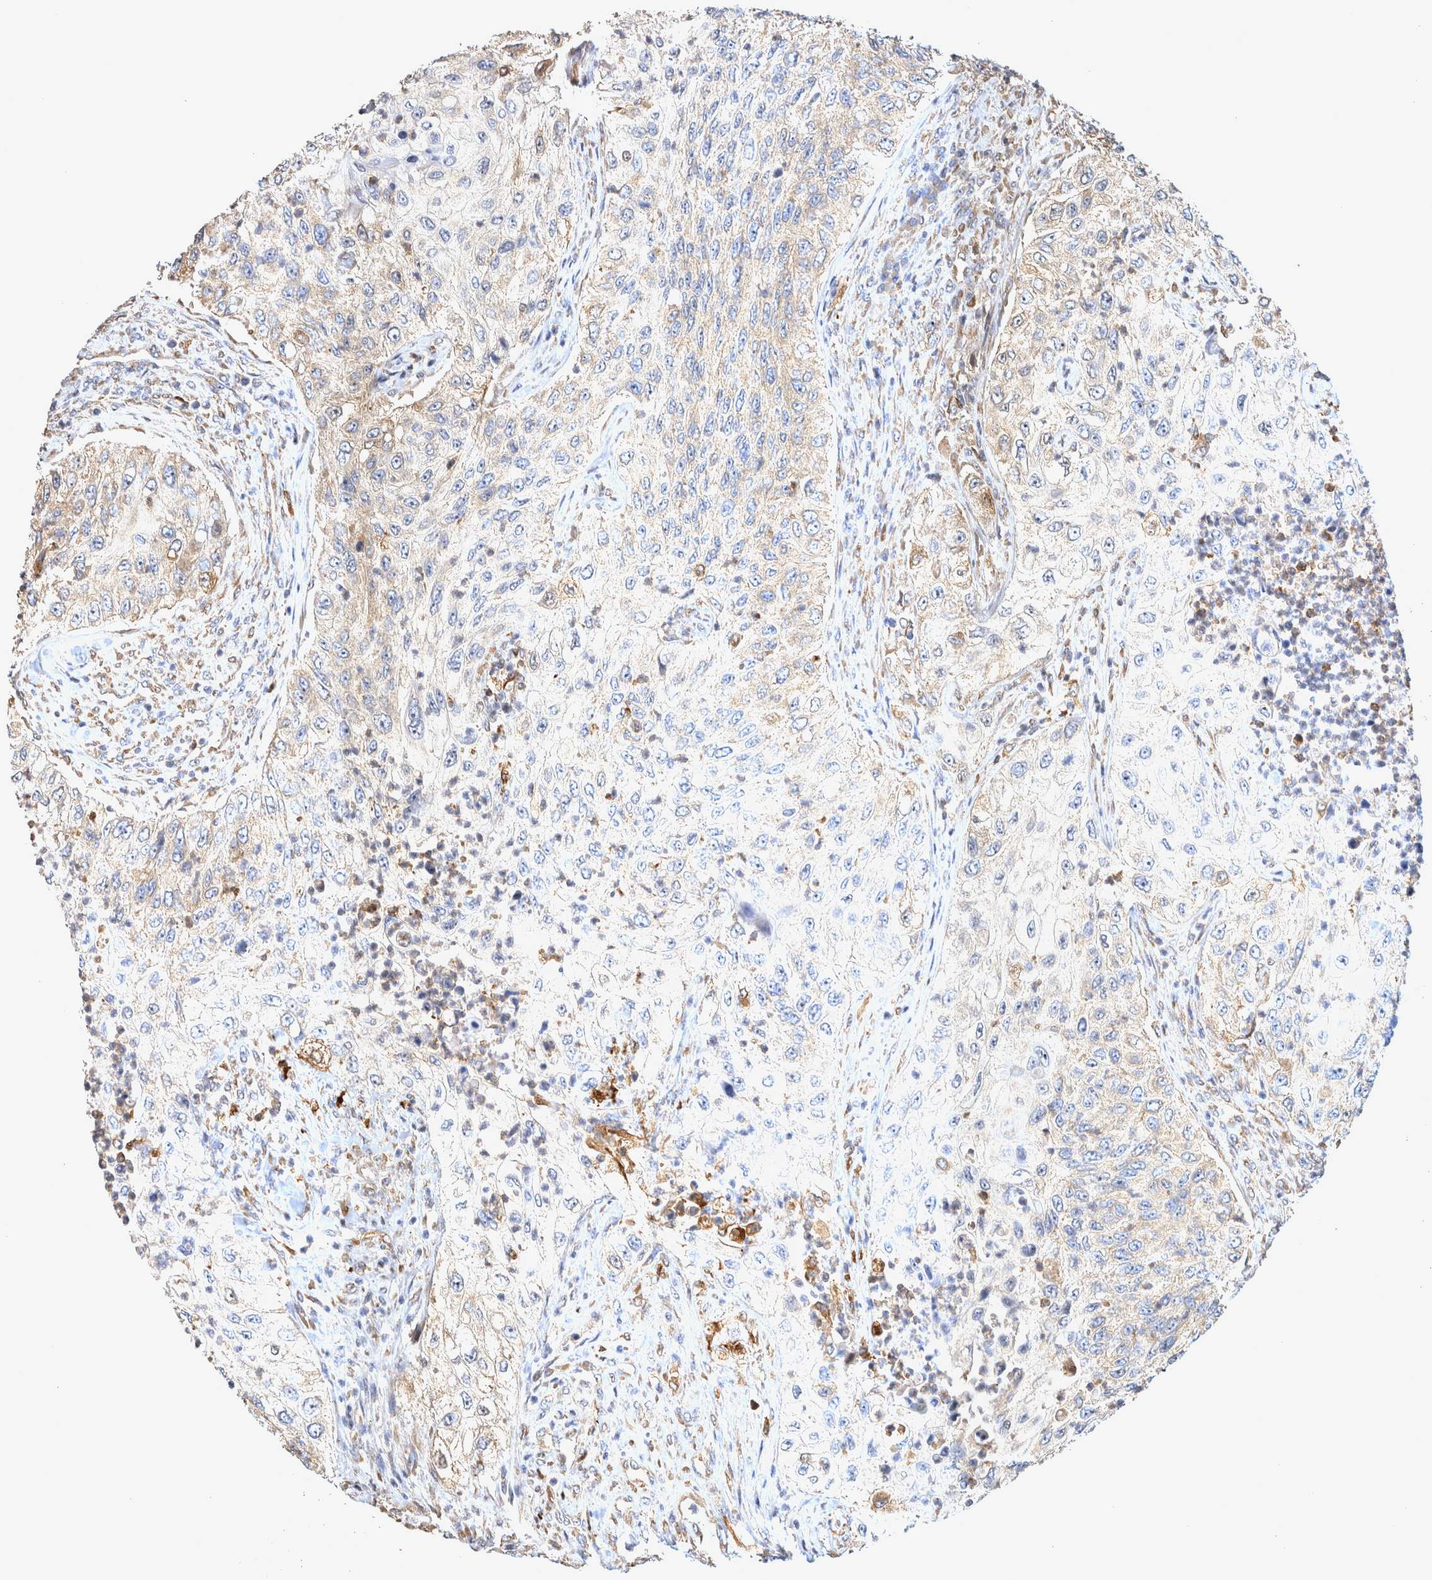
{"staining": {"intensity": "weak", "quantity": "<25%", "location": "cytoplasmic/membranous"}, "tissue": "urothelial cancer", "cell_type": "Tumor cells", "image_type": "cancer", "snomed": [{"axis": "morphology", "description": "Urothelial carcinoma, High grade"}, {"axis": "topography", "description": "Urinary bladder"}], "caption": "High magnification brightfield microscopy of high-grade urothelial carcinoma stained with DAB (3,3'-diaminobenzidine) (brown) and counterstained with hematoxylin (blue): tumor cells show no significant expression.", "gene": "ATXN2", "patient": {"sex": "female", "age": 60}}